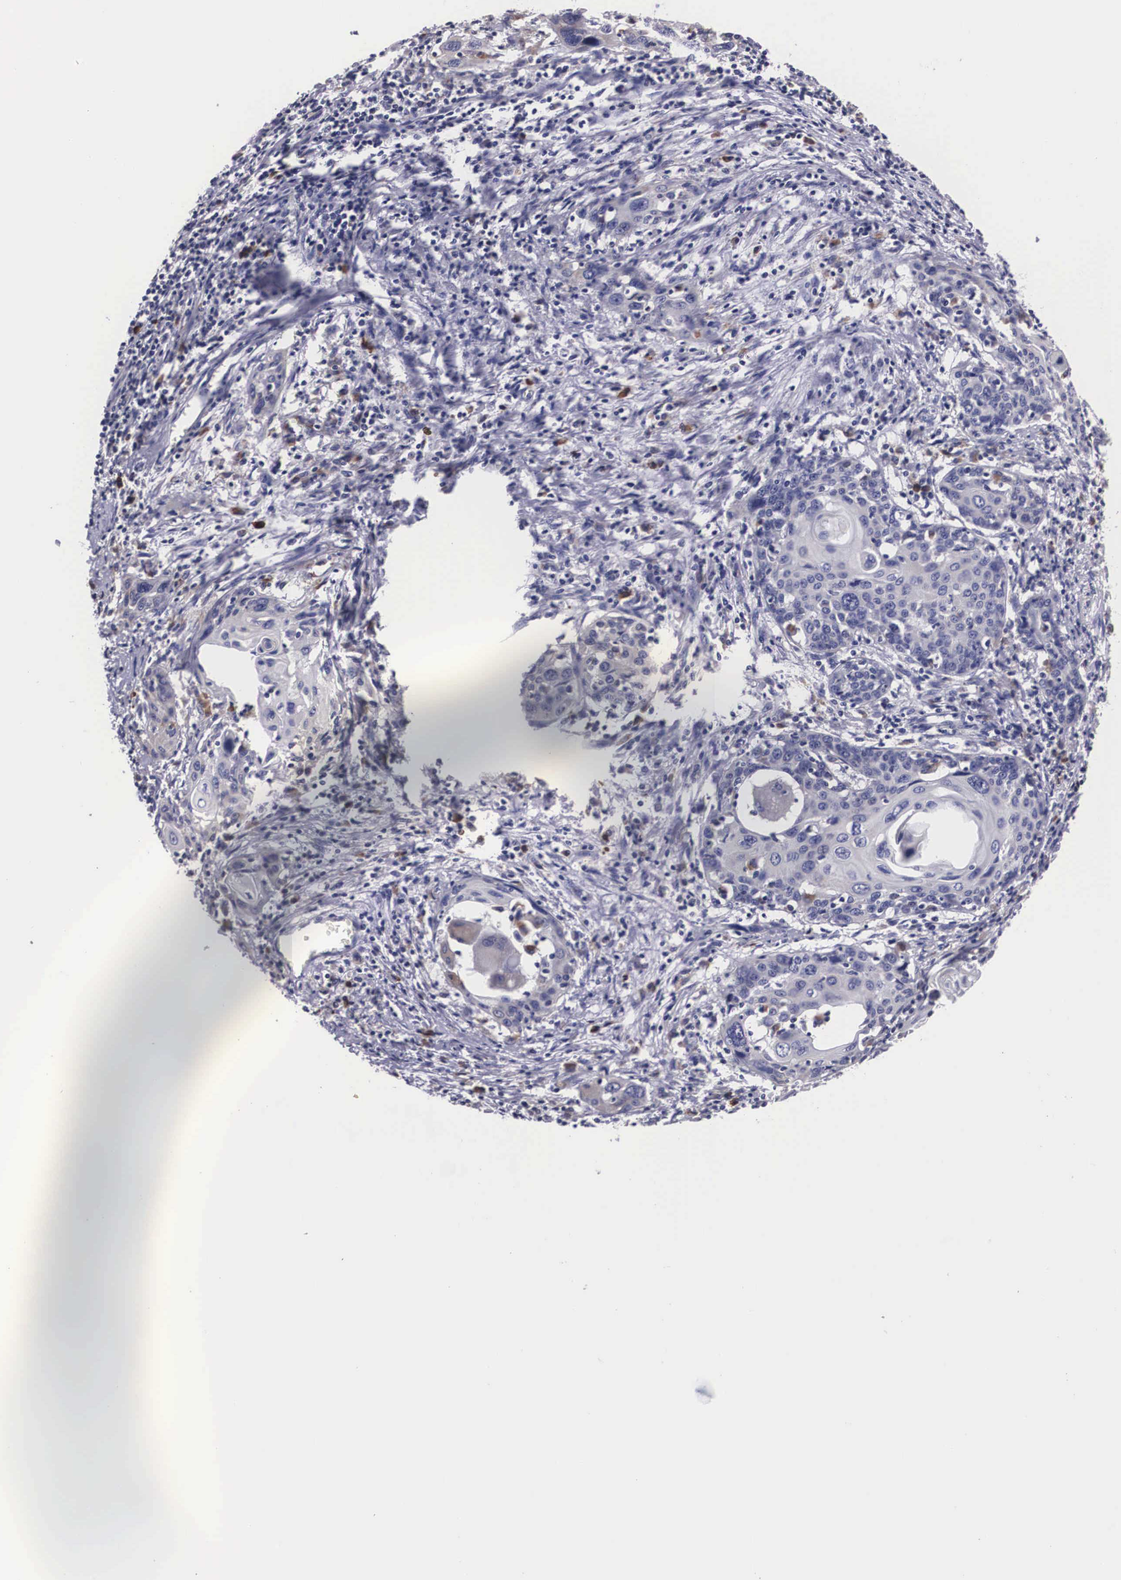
{"staining": {"intensity": "negative", "quantity": "none", "location": "none"}, "tissue": "cervical cancer", "cell_type": "Tumor cells", "image_type": "cancer", "snomed": [{"axis": "morphology", "description": "Squamous cell carcinoma, NOS"}, {"axis": "topography", "description": "Cervix"}], "caption": "Tumor cells are negative for brown protein staining in cervical cancer (squamous cell carcinoma).", "gene": "CRELD2", "patient": {"sex": "female", "age": 54}}